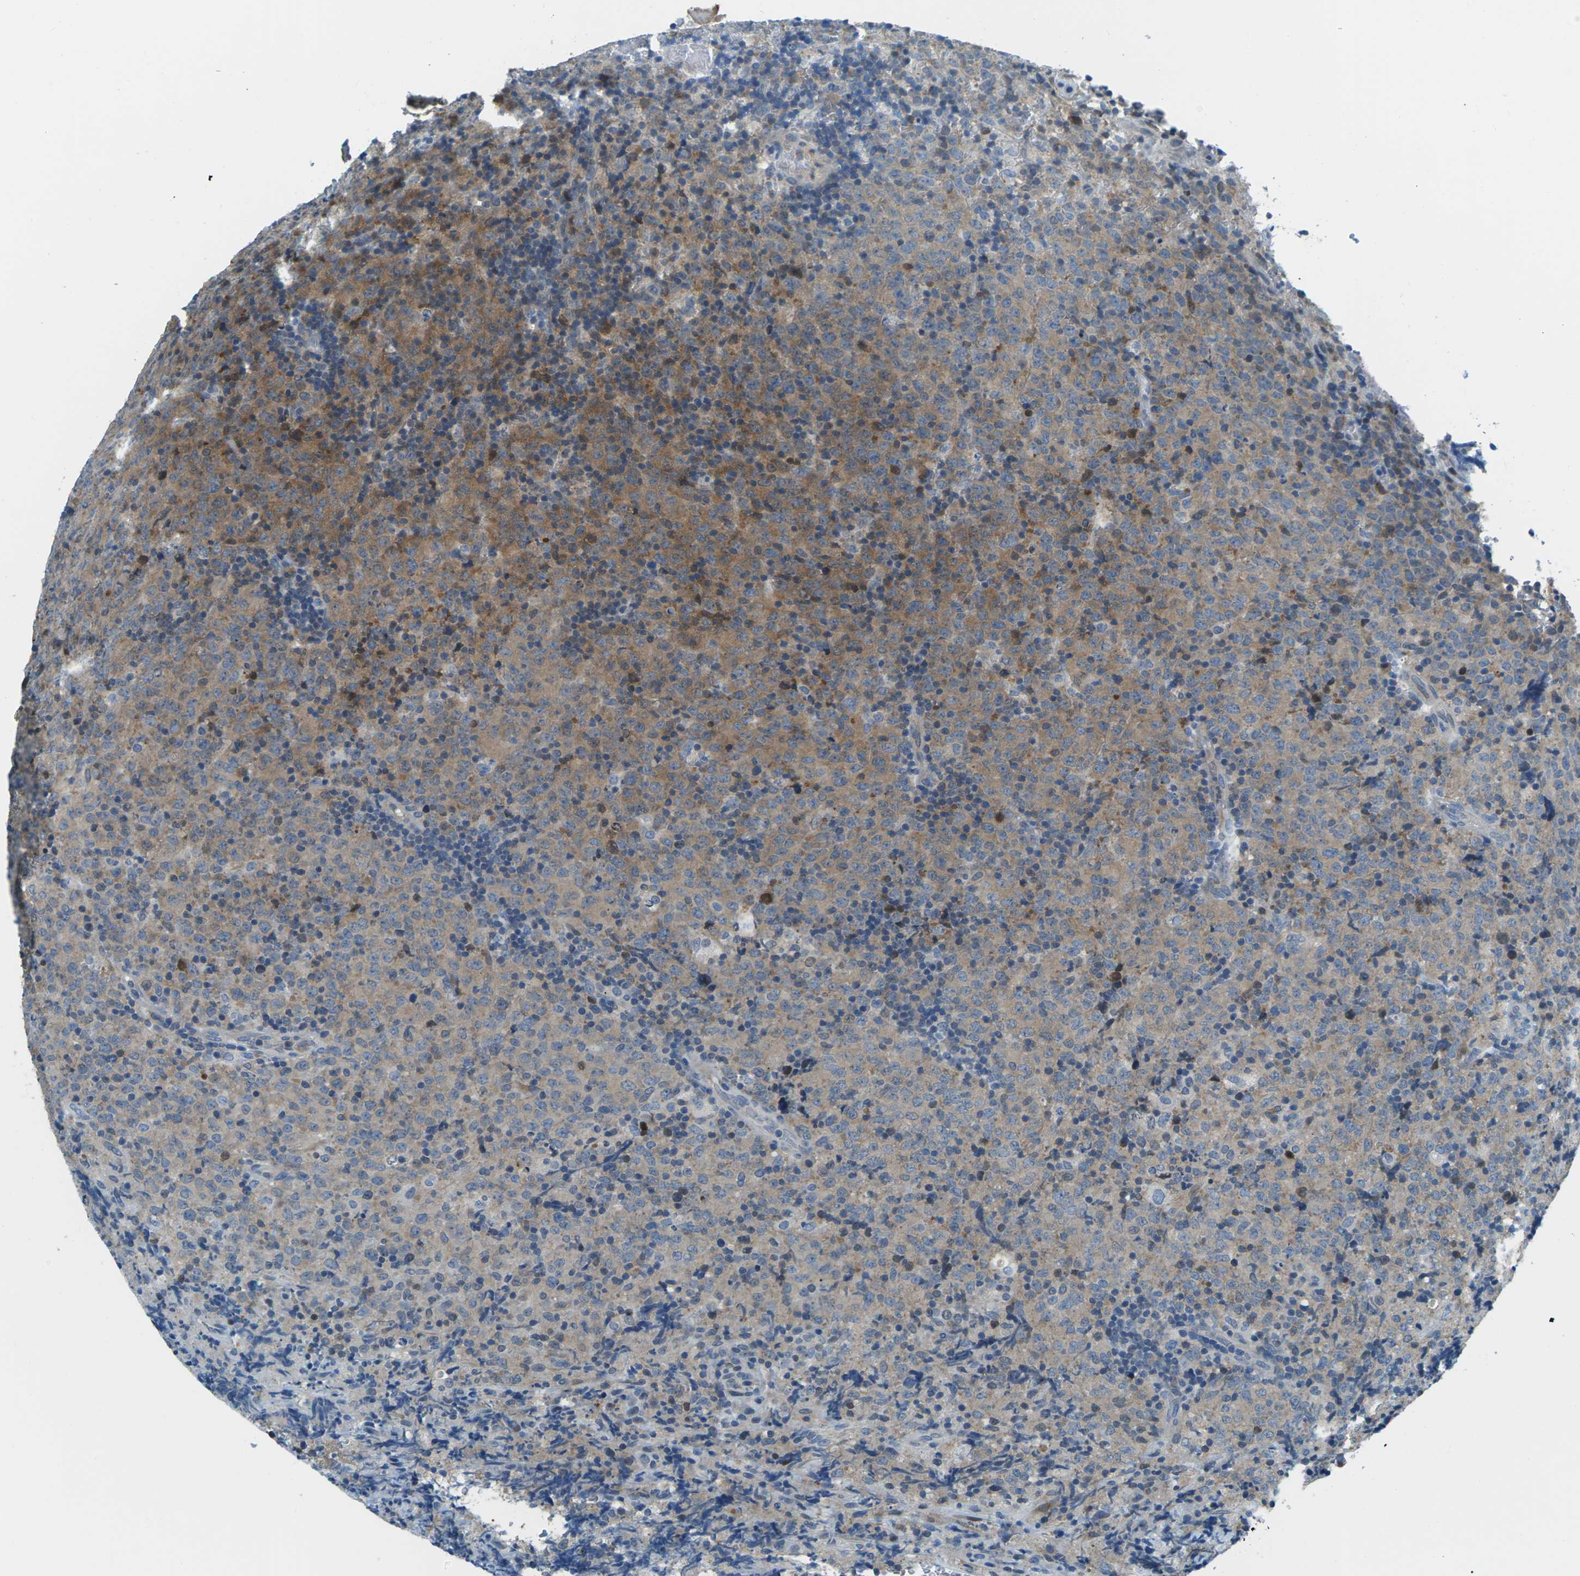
{"staining": {"intensity": "moderate", "quantity": "25%-75%", "location": "cytoplasmic/membranous"}, "tissue": "lymphoma", "cell_type": "Tumor cells", "image_type": "cancer", "snomed": [{"axis": "morphology", "description": "Malignant lymphoma, non-Hodgkin's type, High grade"}, {"axis": "topography", "description": "Tonsil"}], "caption": "Moderate cytoplasmic/membranous expression is appreciated in about 25%-75% of tumor cells in lymphoma.", "gene": "NANOS2", "patient": {"sex": "female", "age": 36}}